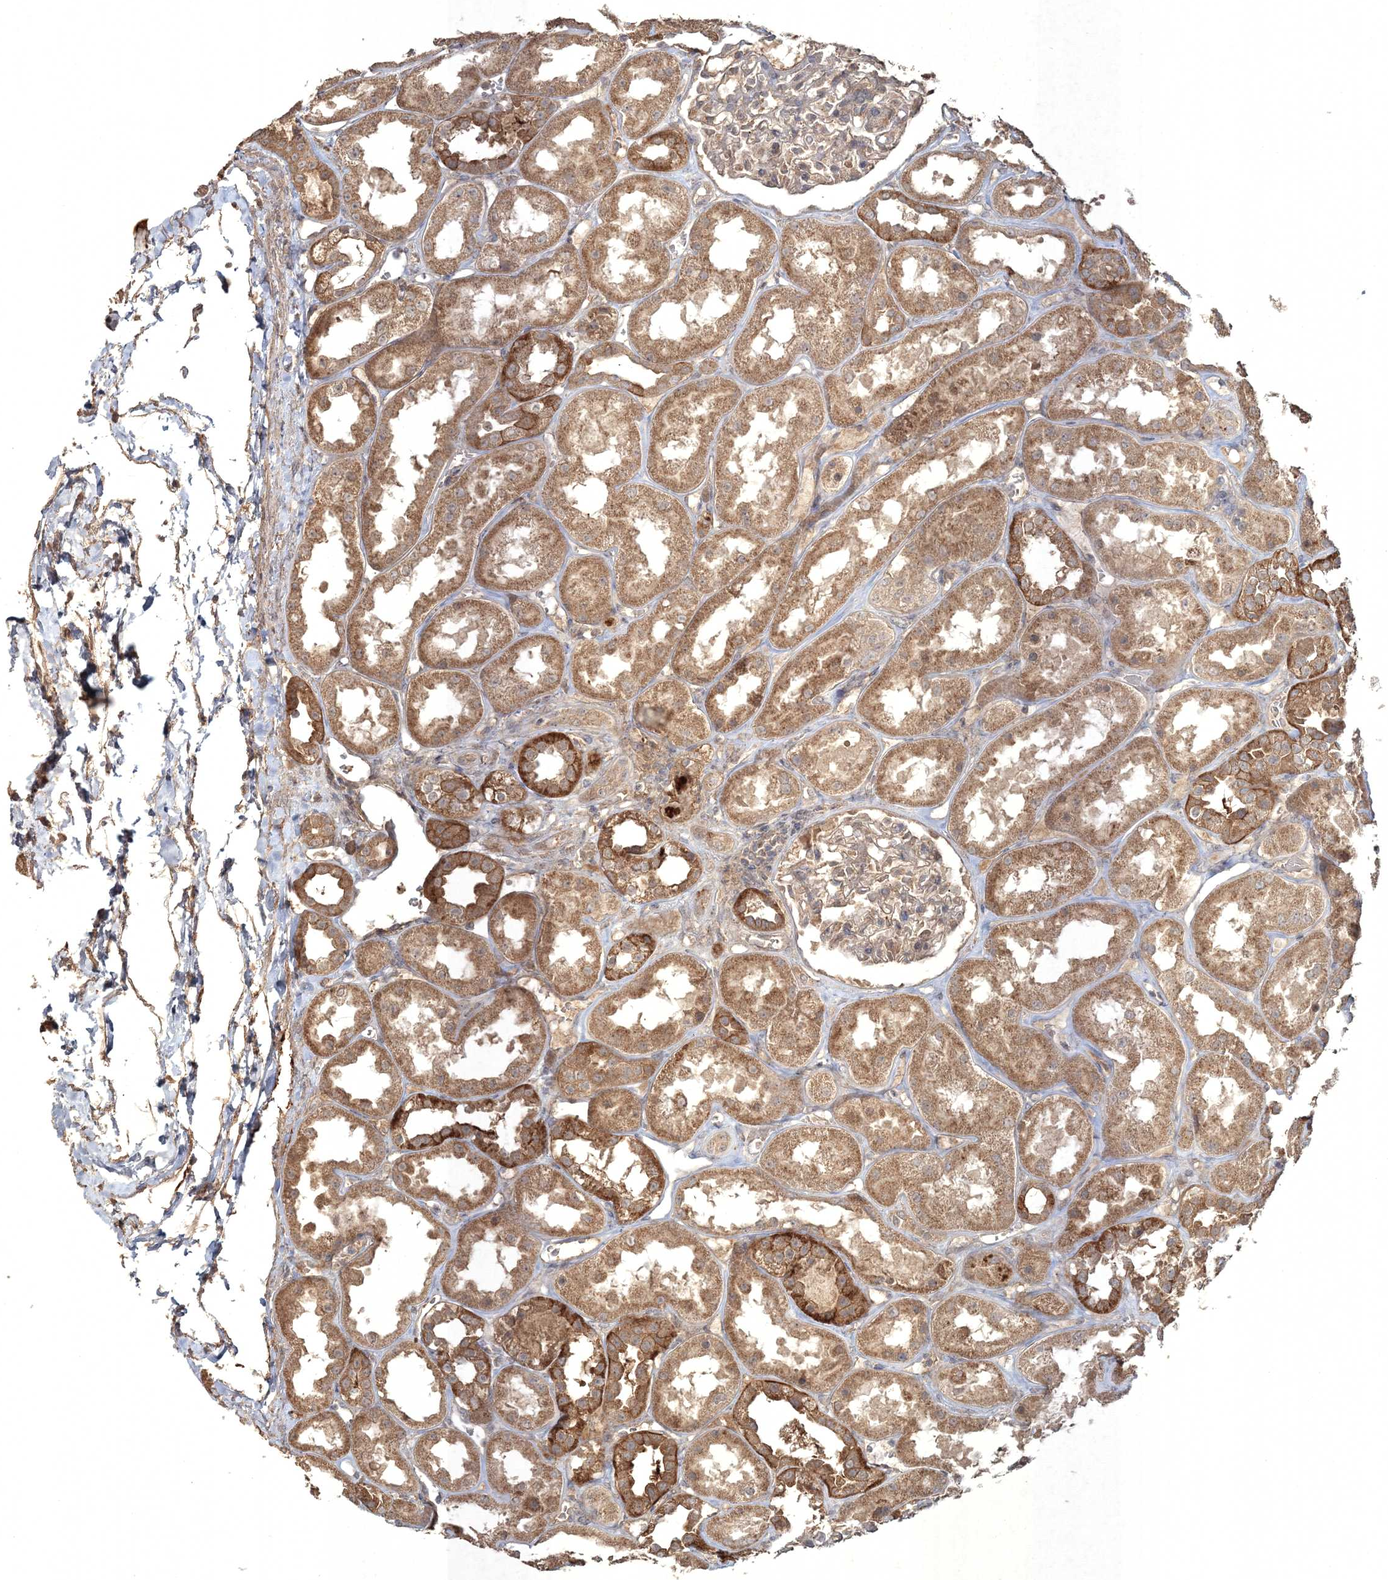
{"staining": {"intensity": "weak", "quantity": "<25%", "location": "cytoplasmic/membranous"}, "tissue": "kidney", "cell_type": "Cells in glomeruli", "image_type": "normal", "snomed": [{"axis": "morphology", "description": "Normal tissue, NOS"}, {"axis": "topography", "description": "Kidney"}], "caption": "This is an IHC photomicrograph of normal human kidney. There is no expression in cells in glomeruli.", "gene": "SPRY1", "patient": {"sex": "male", "age": 70}}